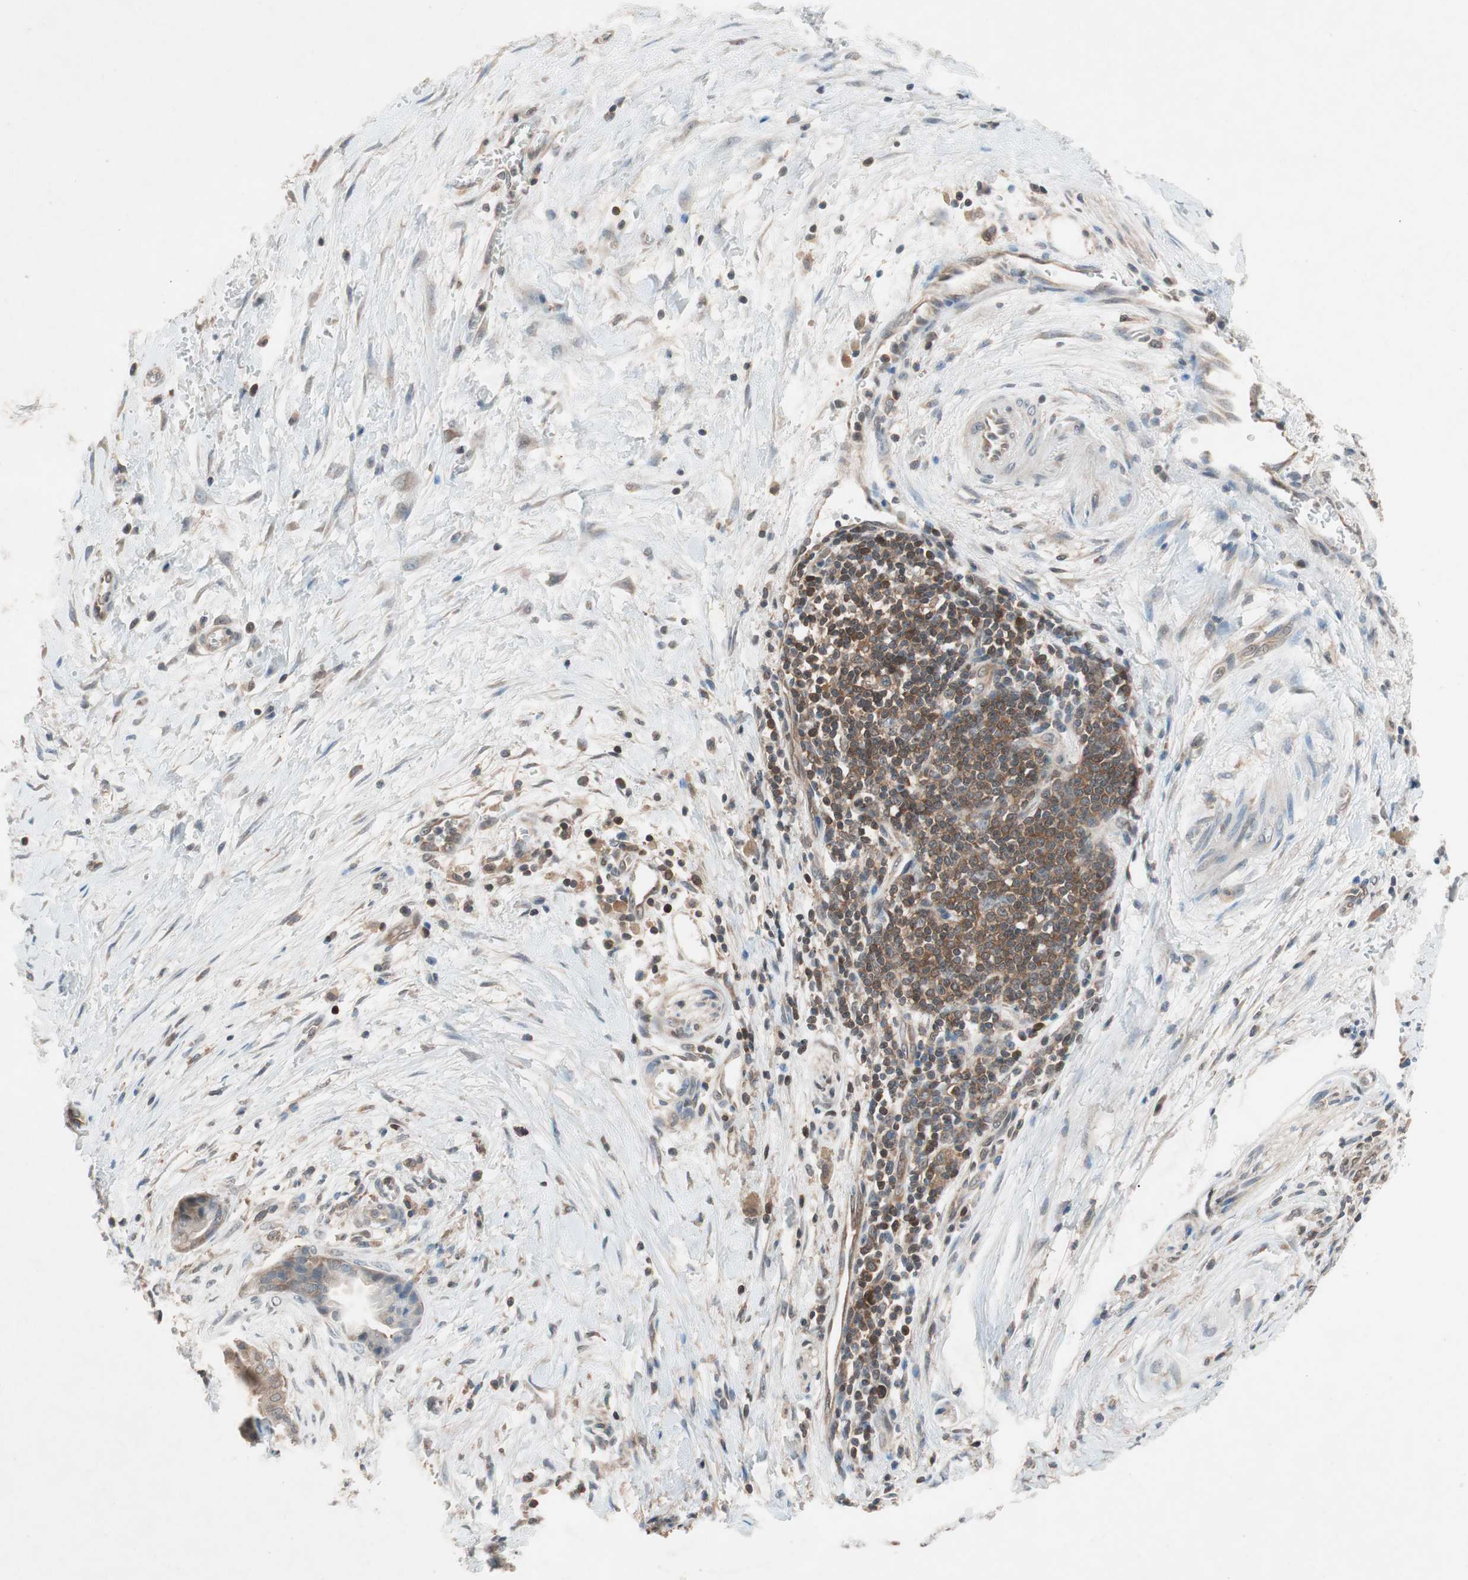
{"staining": {"intensity": "weak", "quantity": ">75%", "location": "cytoplasmic/membranous"}, "tissue": "pancreatic cancer", "cell_type": "Tumor cells", "image_type": "cancer", "snomed": [{"axis": "morphology", "description": "Adenocarcinoma, NOS"}, {"axis": "topography", "description": "Pancreas"}], "caption": "DAB immunohistochemical staining of human pancreatic cancer displays weak cytoplasmic/membranous protein expression in approximately >75% of tumor cells. (DAB (3,3'-diaminobenzidine) IHC, brown staining for protein, blue staining for nuclei).", "gene": "GALT", "patient": {"sex": "male", "age": 59}}